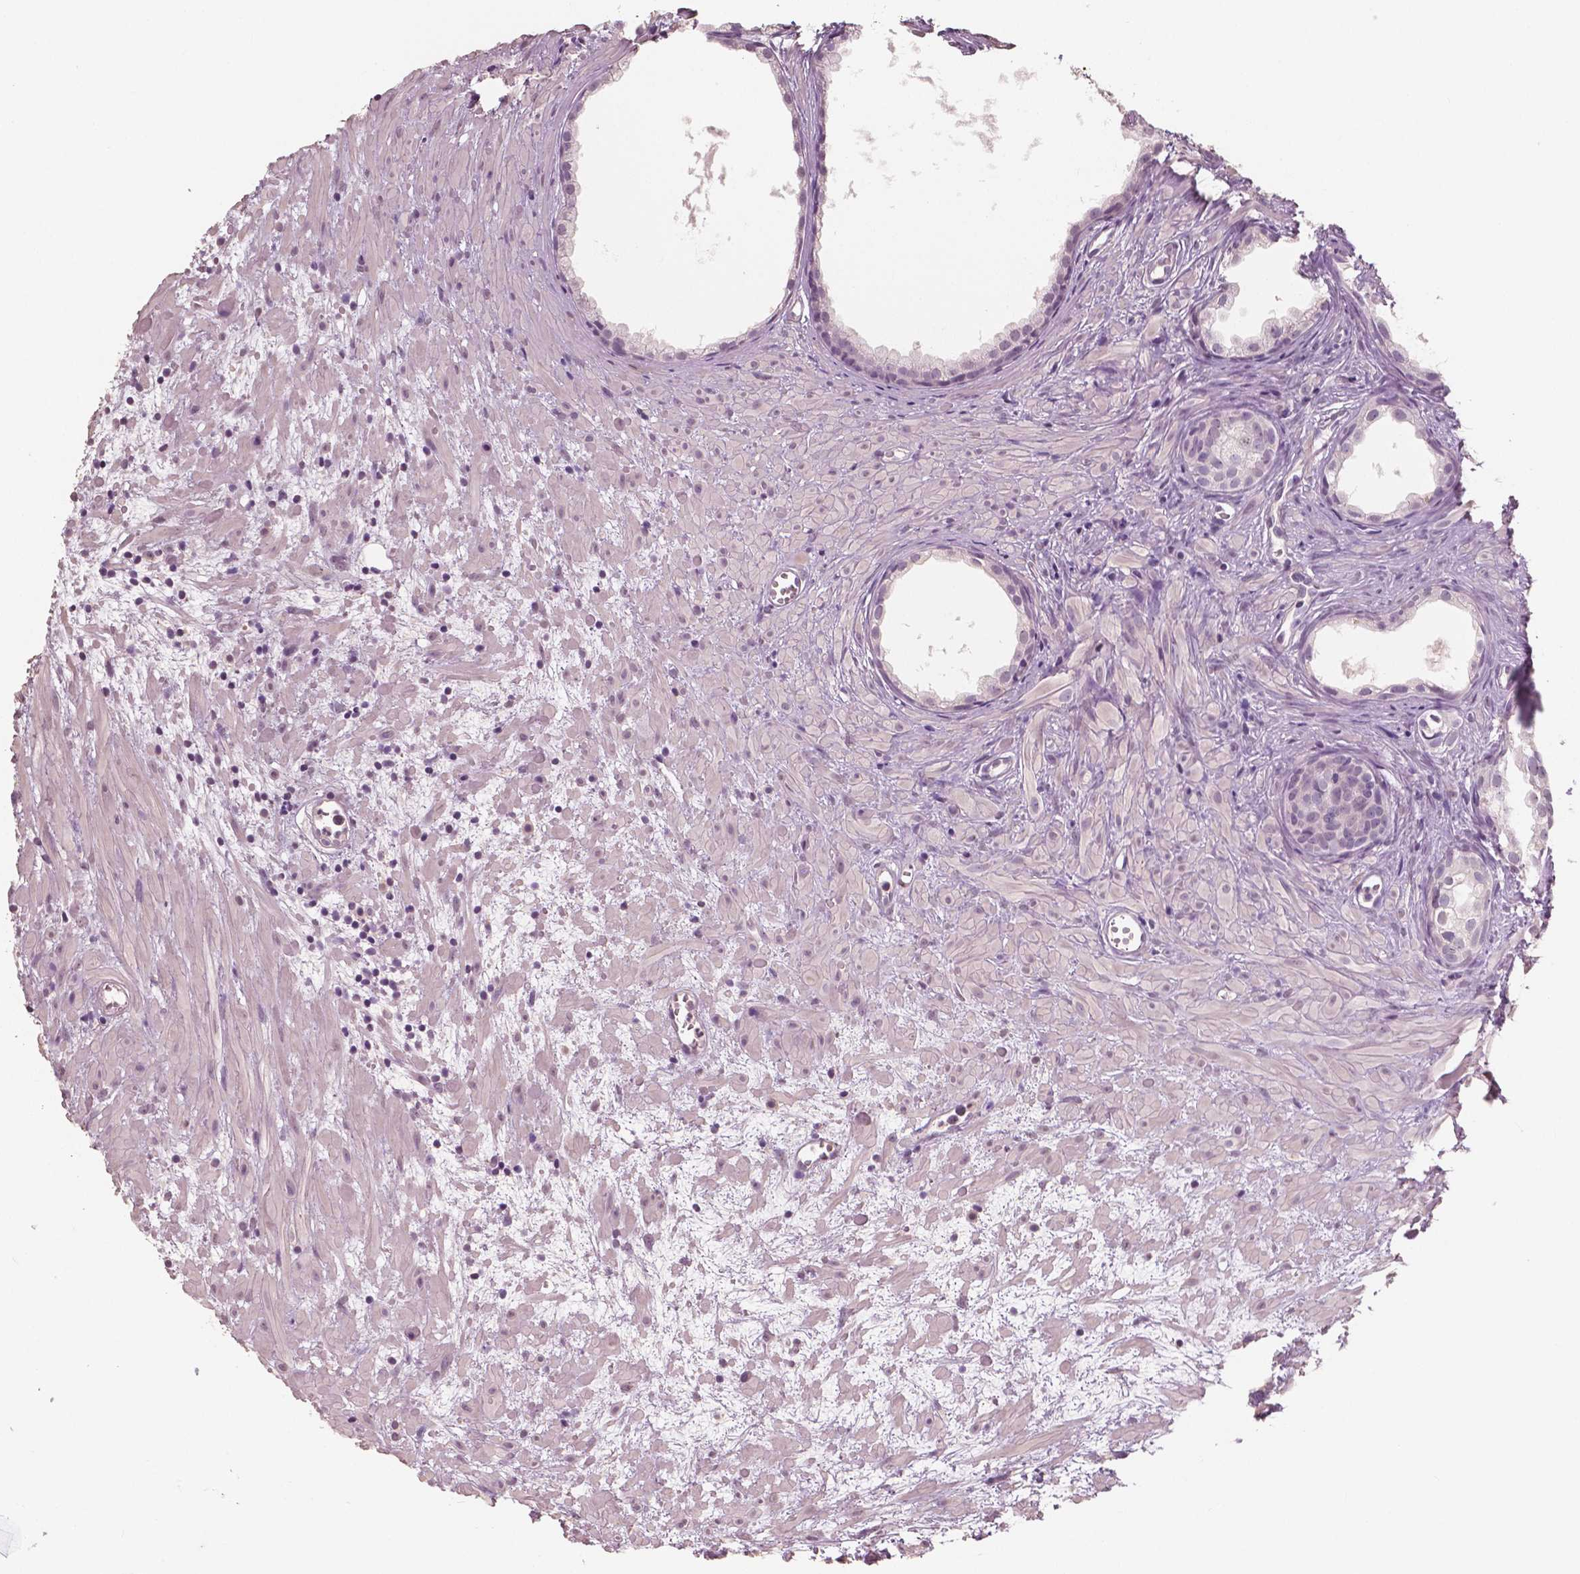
{"staining": {"intensity": "negative", "quantity": "none", "location": "none"}, "tissue": "prostate cancer", "cell_type": "Tumor cells", "image_type": "cancer", "snomed": [{"axis": "morphology", "description": "Adenocarcinoma, High grade"}, {"axis": "topography", "description": "Prostate"}], "caption": "This is an immunohistochemistry (IHC) image of prostate cancer (high-grade adenocarcinoma). There is no expression in tumor cells.", "gene": "NECAB1", "patient": {"sex": "male", "age": 79}}